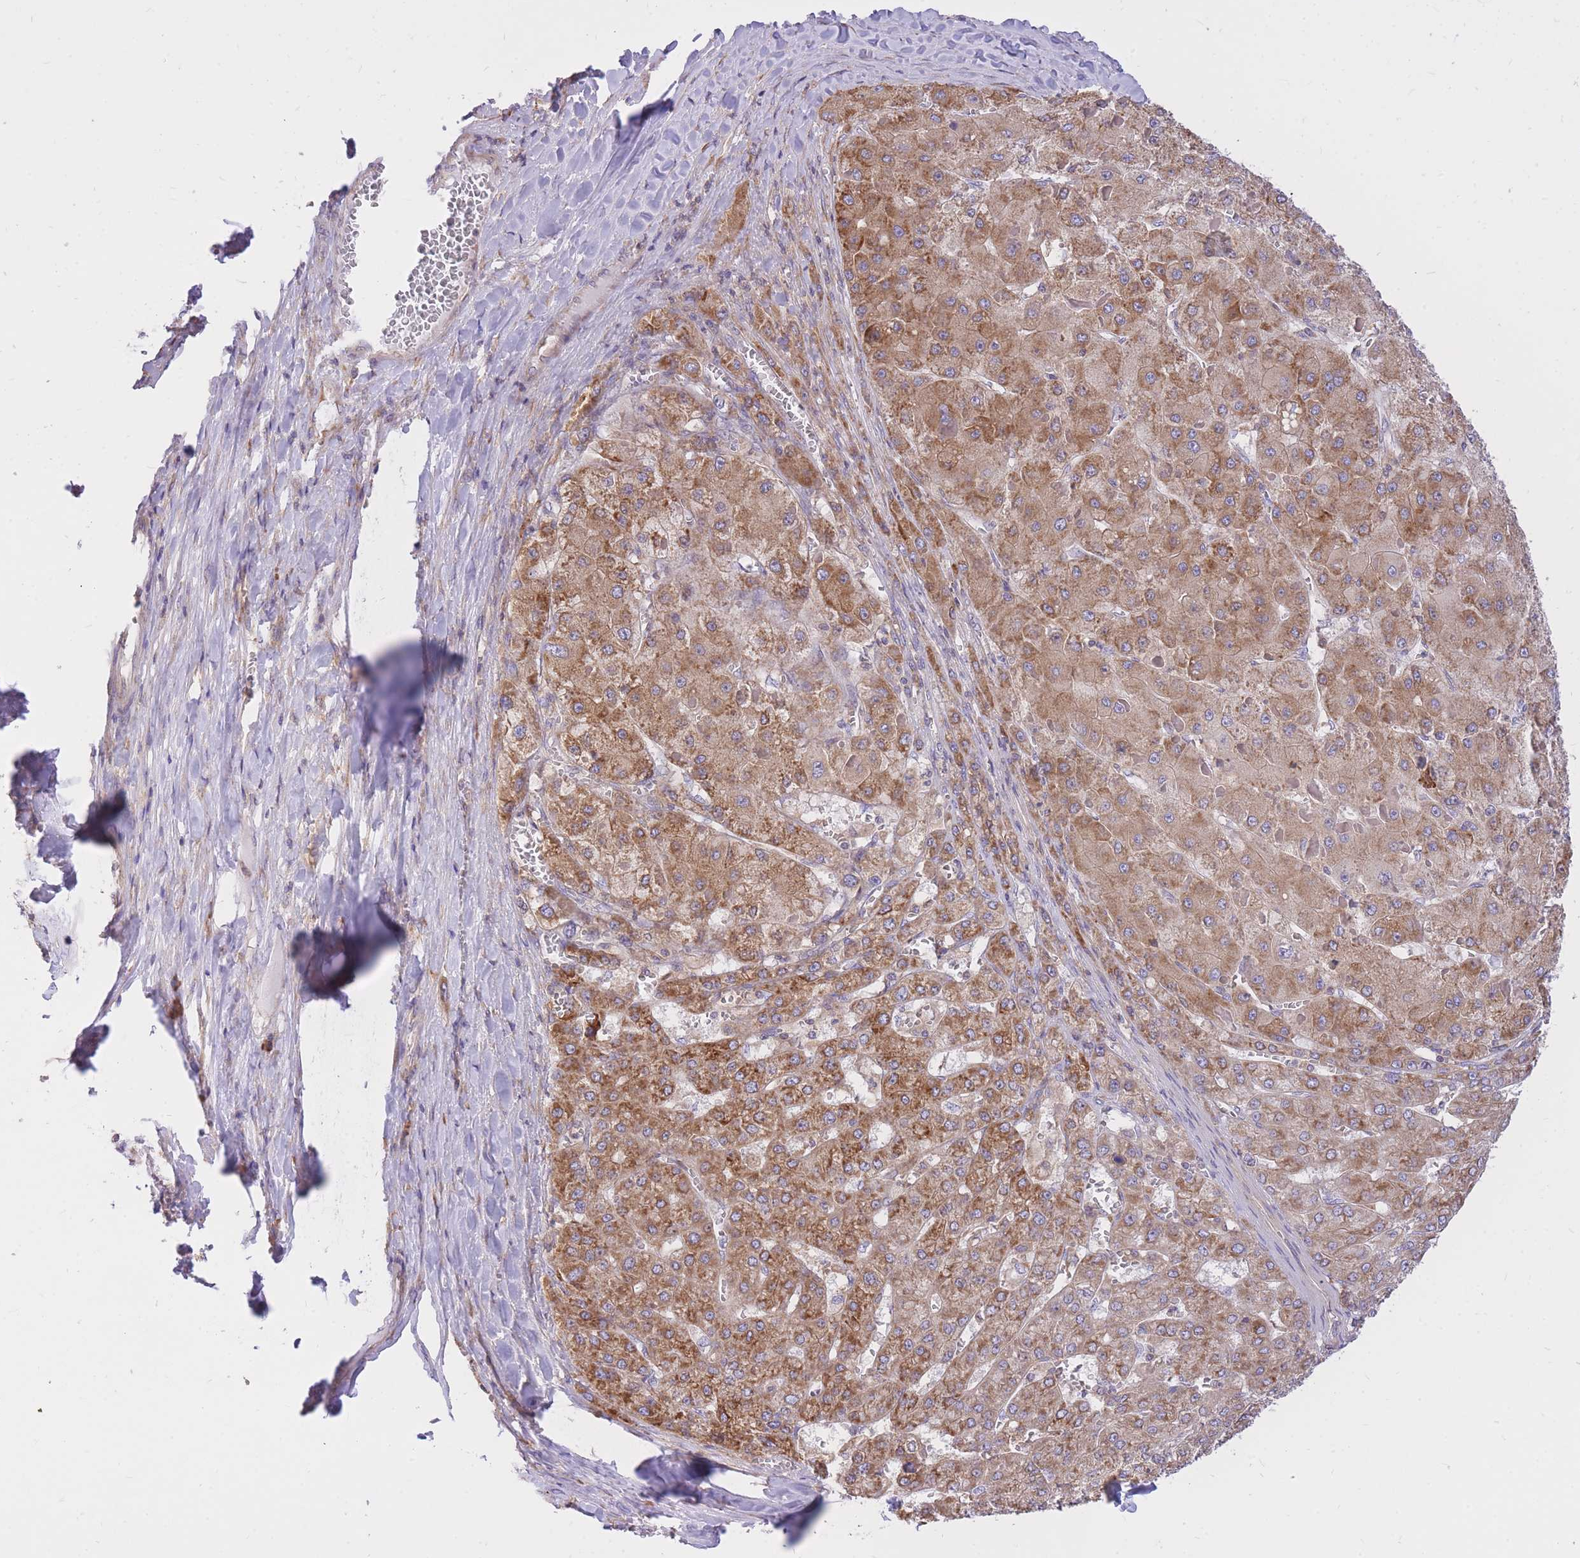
{"staining": {"intensity": "moderate", "quantity": ">75%", "location": "cytoplasmic/membranous"}, "tissue": "liver cancer", "cell_type": "Tumor cells", "image_type": "cancer", "snomed": [{"axis": "morphology", "description": "Carcinoma, Hepatocellular, NOS"}, {"axis": "topography", "description": "Liver"}], "caption": "A medium amount of moderate cytoplasmic/membranous positivity is present in about >75% of tumor cells in hepatocellular carcinoma (liver) tissue.", "gene": "GBP7", "patient": {"sex": "female", "age": 73}}